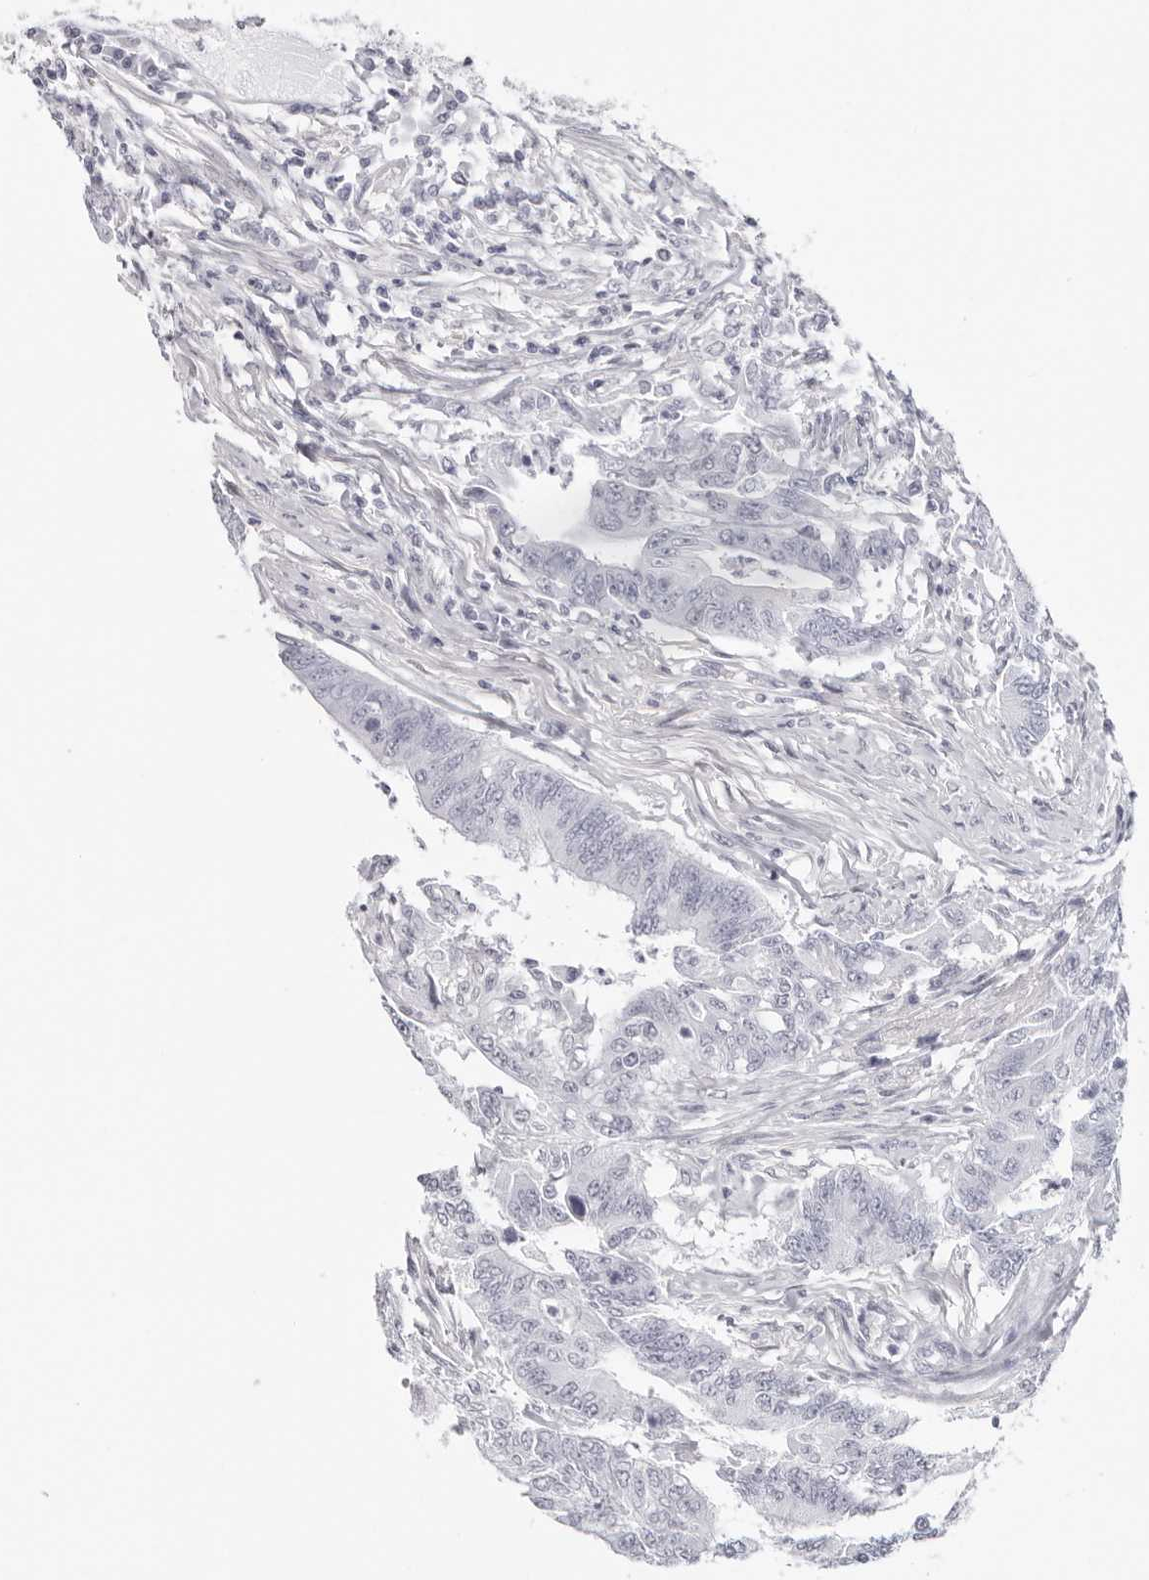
{"staining": {"intensity": "negative", "quantity": "none", "location": "none"}, "tissue": "colorectal cancer", "cell_type": "Tumor cells", "image_type": "cancer", "snomed": [{"axis": "morphology", "description": "Adenoma, NOS"}, {"axis": "morphology", "description": "Adenocarcinoma, NOS"}, {"axis": "topography", "description": "Colon"}], "caption": "Immunohistochemistry (IHC) image of colorectal cancer stained for a protein (brown), which shows no staining in tumor cells.", "gene": "INSL3", "patient": {"sex": "male", "age": 79}}